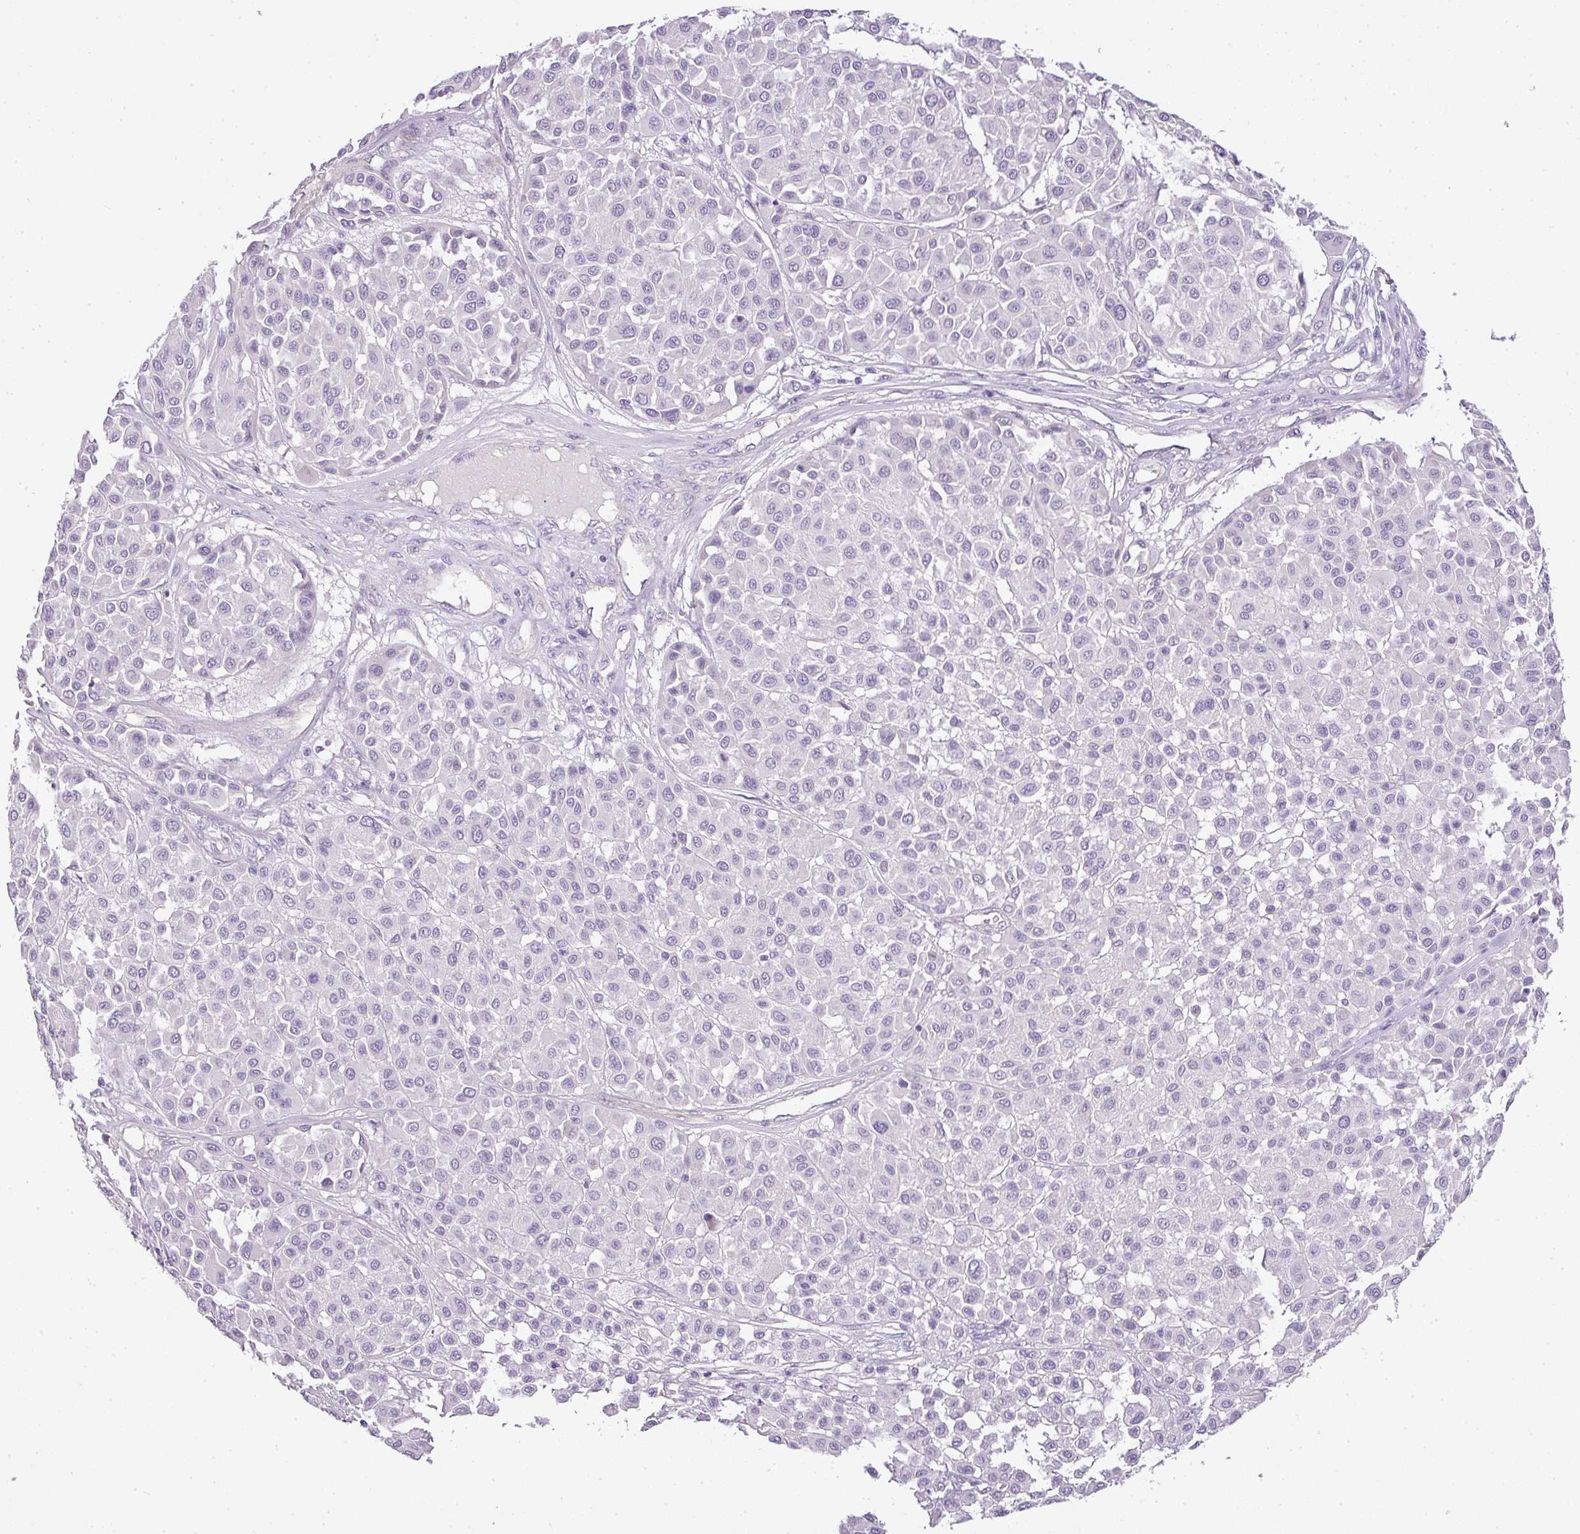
{"staining": {"intensity": "negative", "quantity": "none", "location": "none"}, "tissue": "melanoma", "cell_type": "Tumor cells", "image_type": "cancer", "snomed": [{"axis": "morphology", "description": "Malignant melanoma, Metastatic site"}, {"axis": "topography", "description": "Soft tissue"}], "caption": "This is an immunohistochemistry (IHC) image of melanoma. There is no positivity in tumor cells.", "gene": "RAX2", "patient": {"sex": "male", "age": 41}}